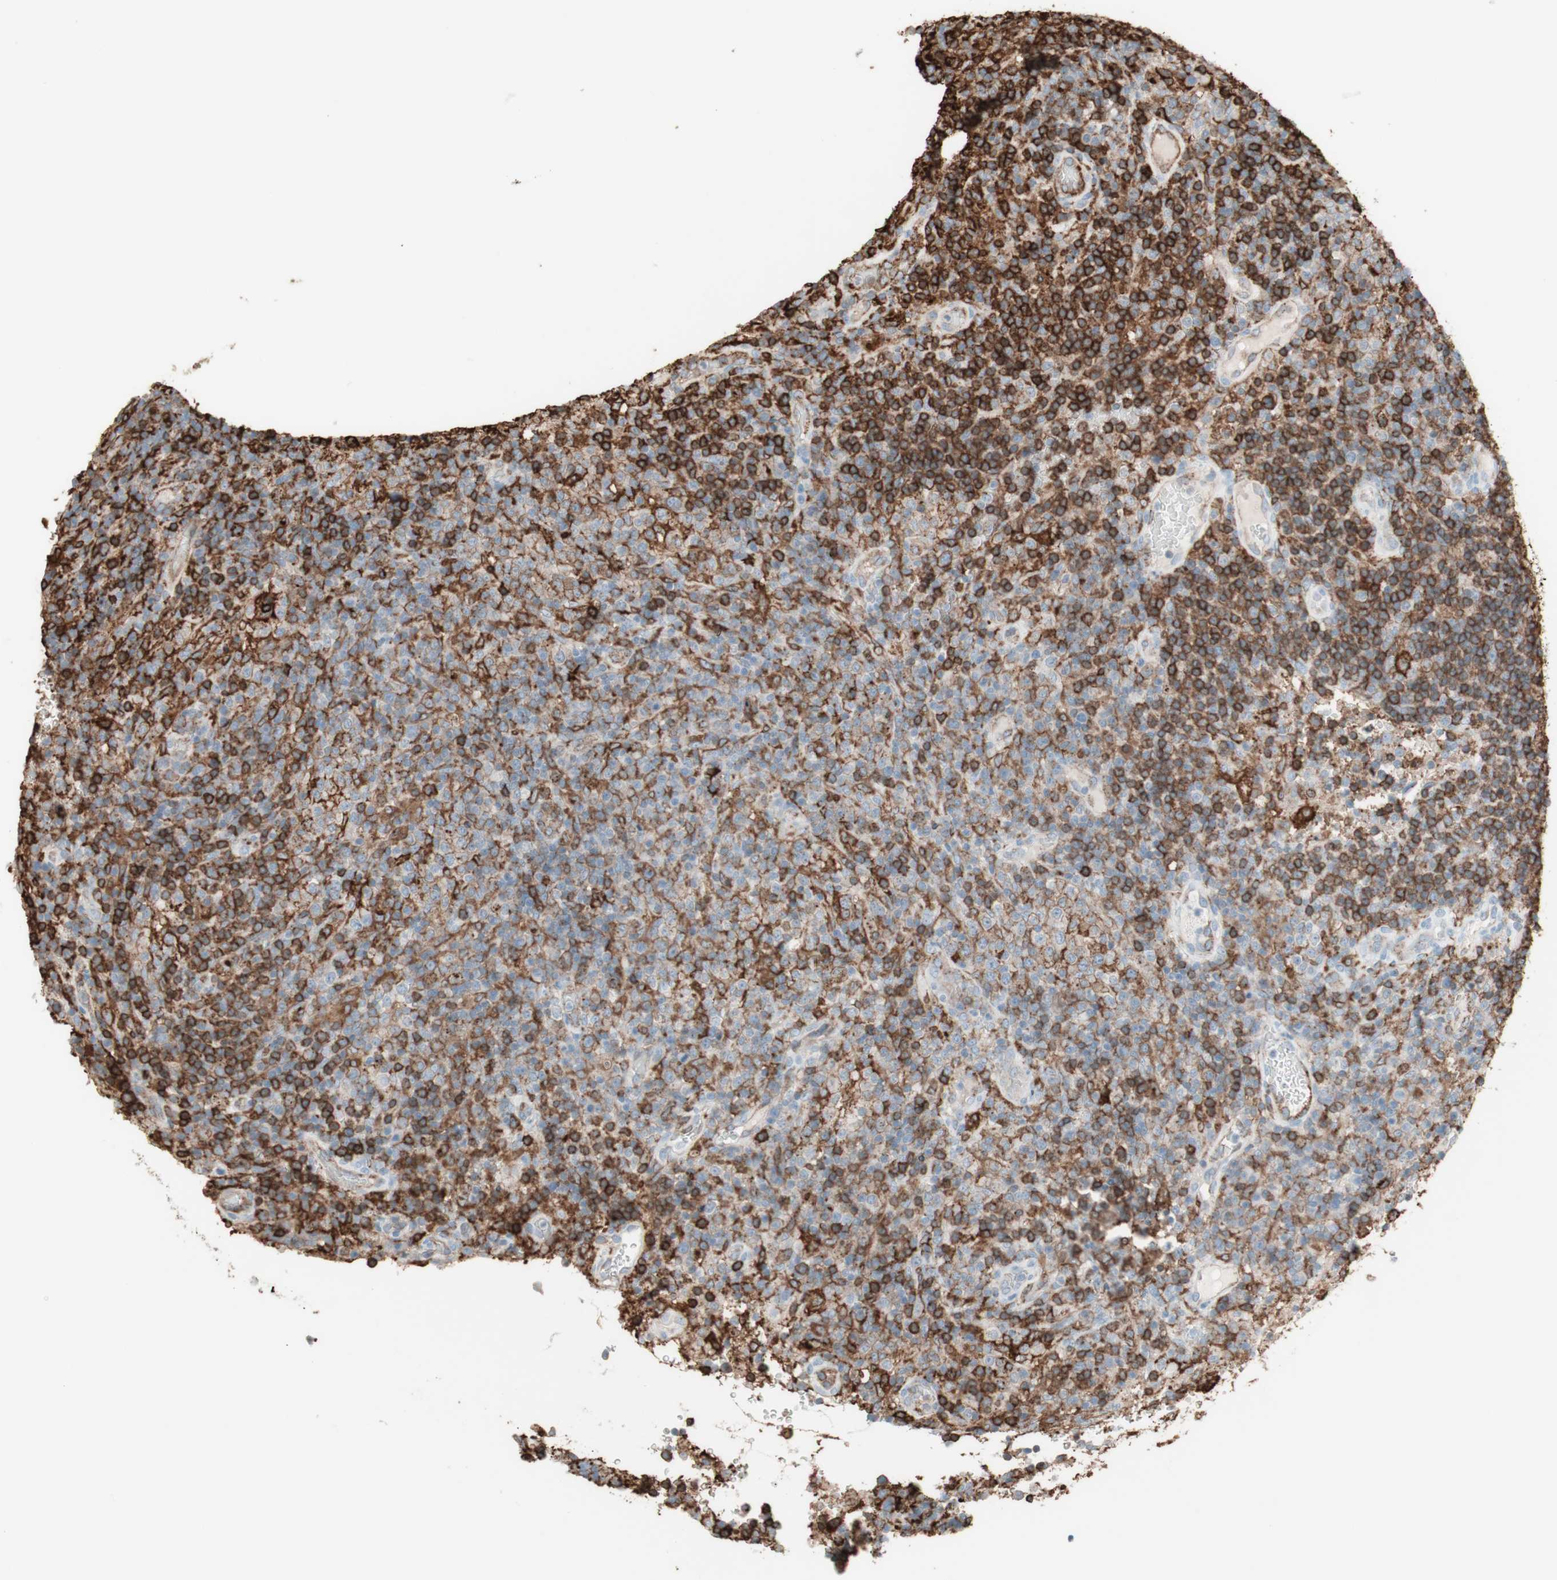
{"staining": {"intensity": "weak", "quantity": "<25%", "location": "cytoplasmic/membranous"}, "tissue": "lymphoma", "cell_type": "Tumor cells", "image_type": "cancer", "snomed": [{"axis": "morphology", "description": "Malignant lymphoma, non-Hodgkin's type, High grade"}, {"axis": "topography", "description": "Lymph node"}], "caption": "DAB immunohistochemical staining of malignant lymphoma, non-Hodgkin's type (high-grade) demonstrates no significant positivity in tumor cells. (DAB immunohistochemistry, high magnification).", "gene": "HLA-DPB1", "patient": {"sex": "female", "age": 76}}